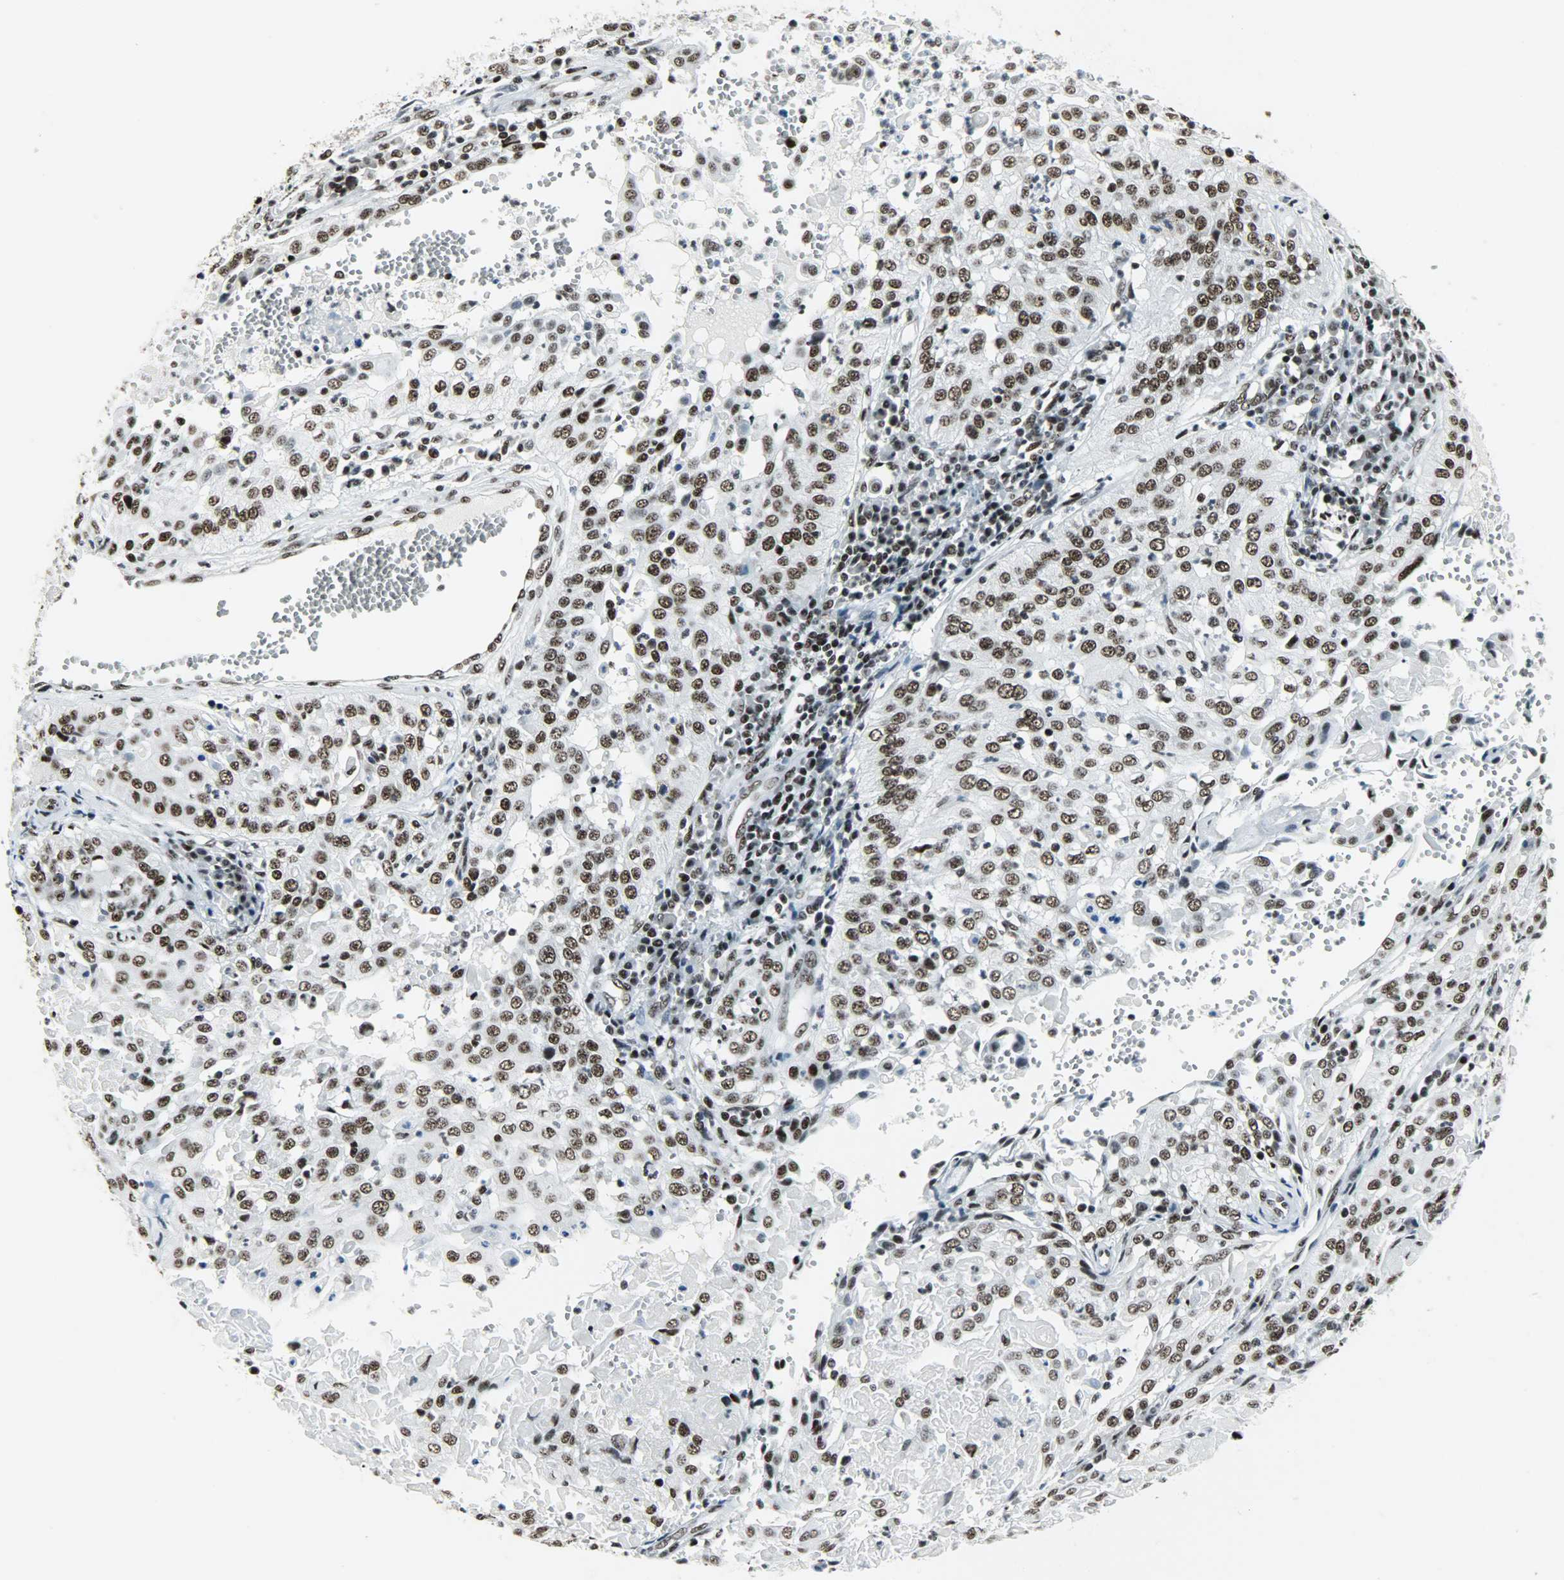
{"staining": {"intensity": "strong", "quantity": ">75%", "location": "nuclear"}, "tissue": "cervical cancer", "cell_type": "Tumor cells", "image_type": "cancer", "snomed": [{"axis": "morphology", "description": "Squamous cell carcinoma, NOS"}, {"axis": "topography", "description": "Cervix"}], "caption": "There is high levels of strong nuclear staining in tumor cells of cervical squamous cell carcinoma, as demonstrated by immunohistochemical staining (brown color).", "gene": "SNRPA", "patient": {"sex": "female", "age": 39}}